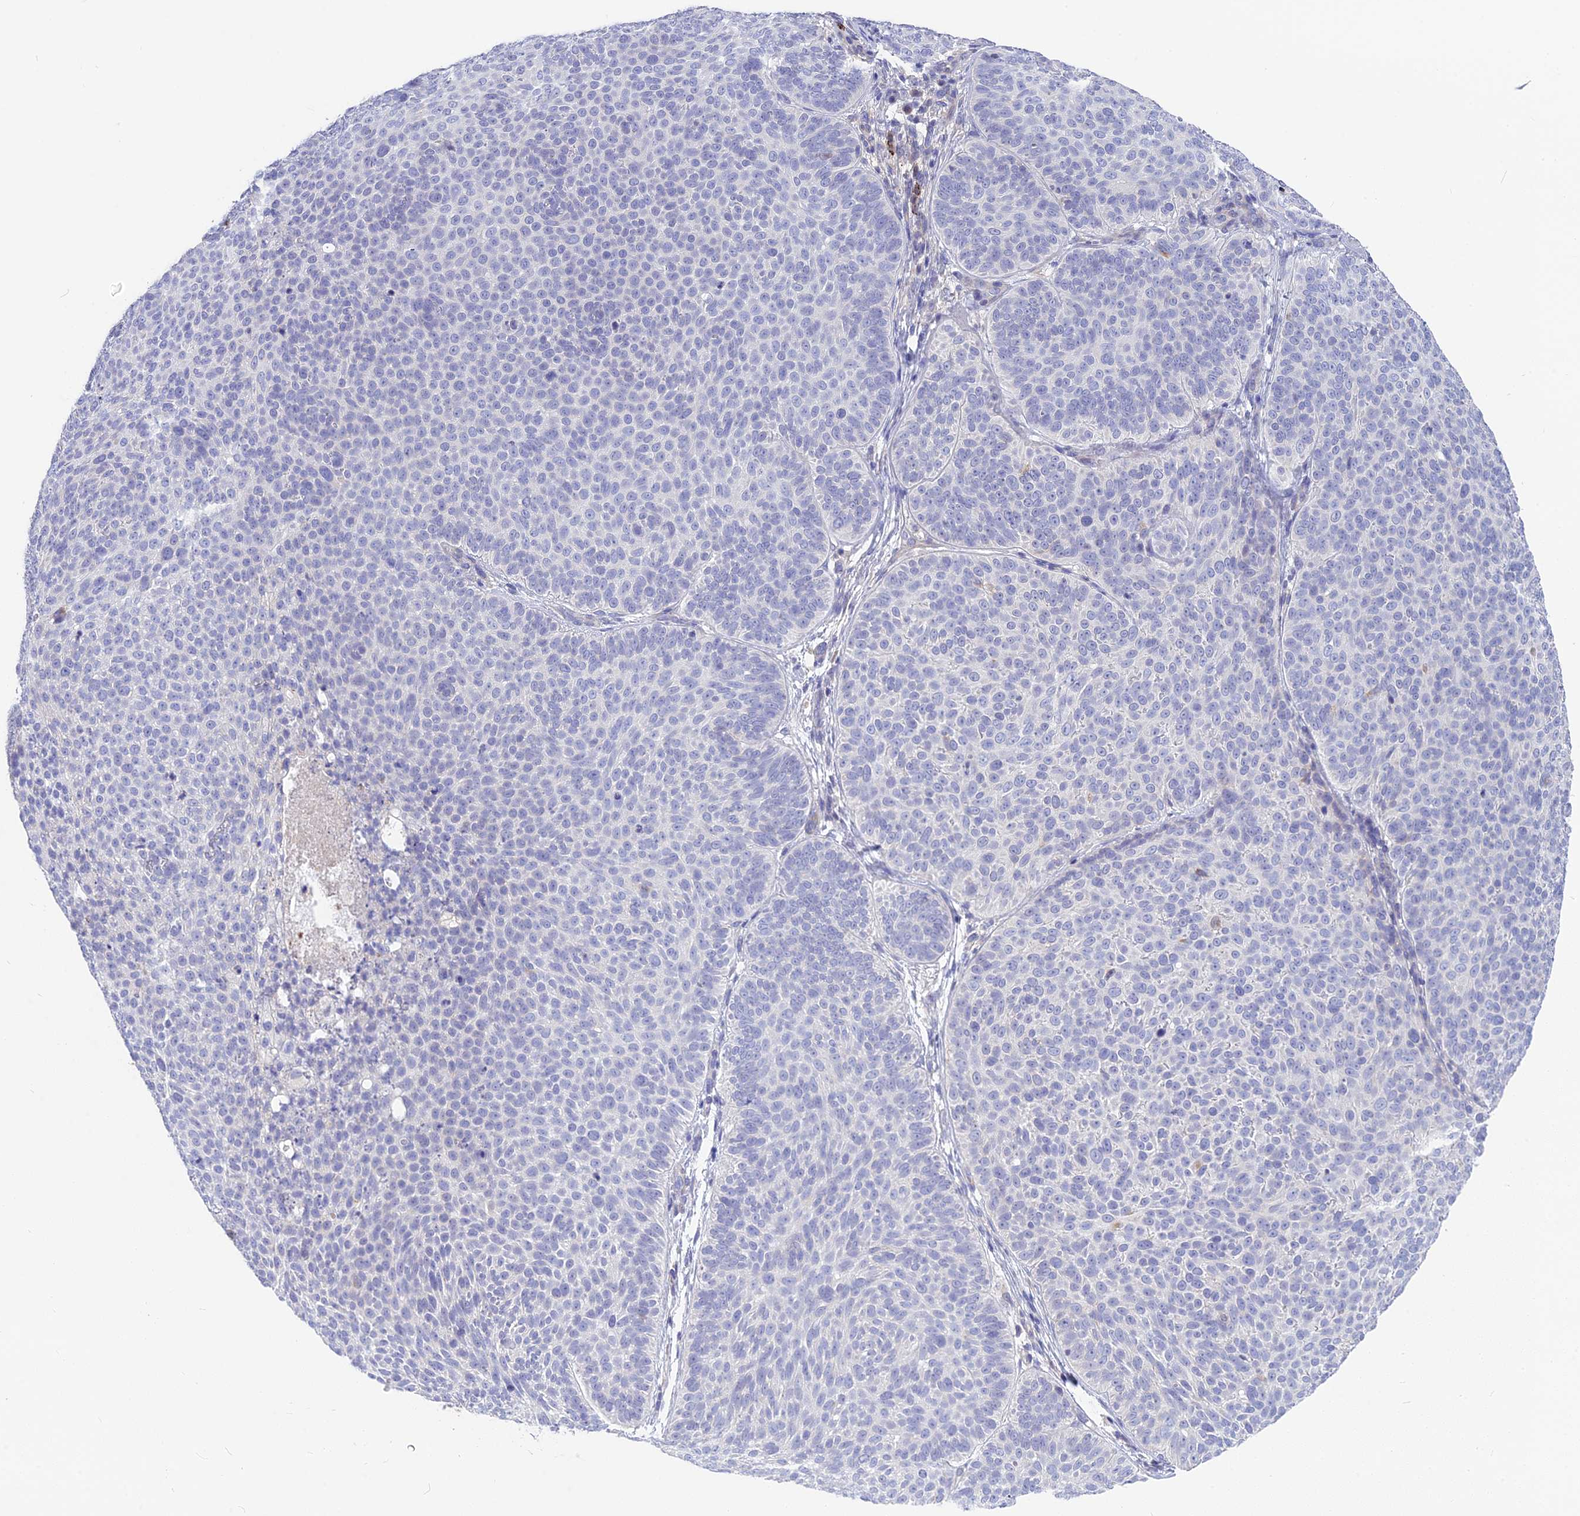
{"staining": {"intensity": "negative", "quantity": "none", "location": "none"}, "tissue": "skin cancer", "cell_type": "Tumor cells", "image_type": "cancer", "snomed": [{"axis": "morphology", "description": "Basal cell carcinoma"}, {"axis": "topography", "description": "Skin"}], "caption": "Immunohistochemistry image of neoplastic tissue: human skin cancer stained with DAB (3,3'-diaminobenzidine) reveals no significant protein positivity in tumor cells.", "gene": "SNTN", "patient": {"sex": "male", "age": 85}}